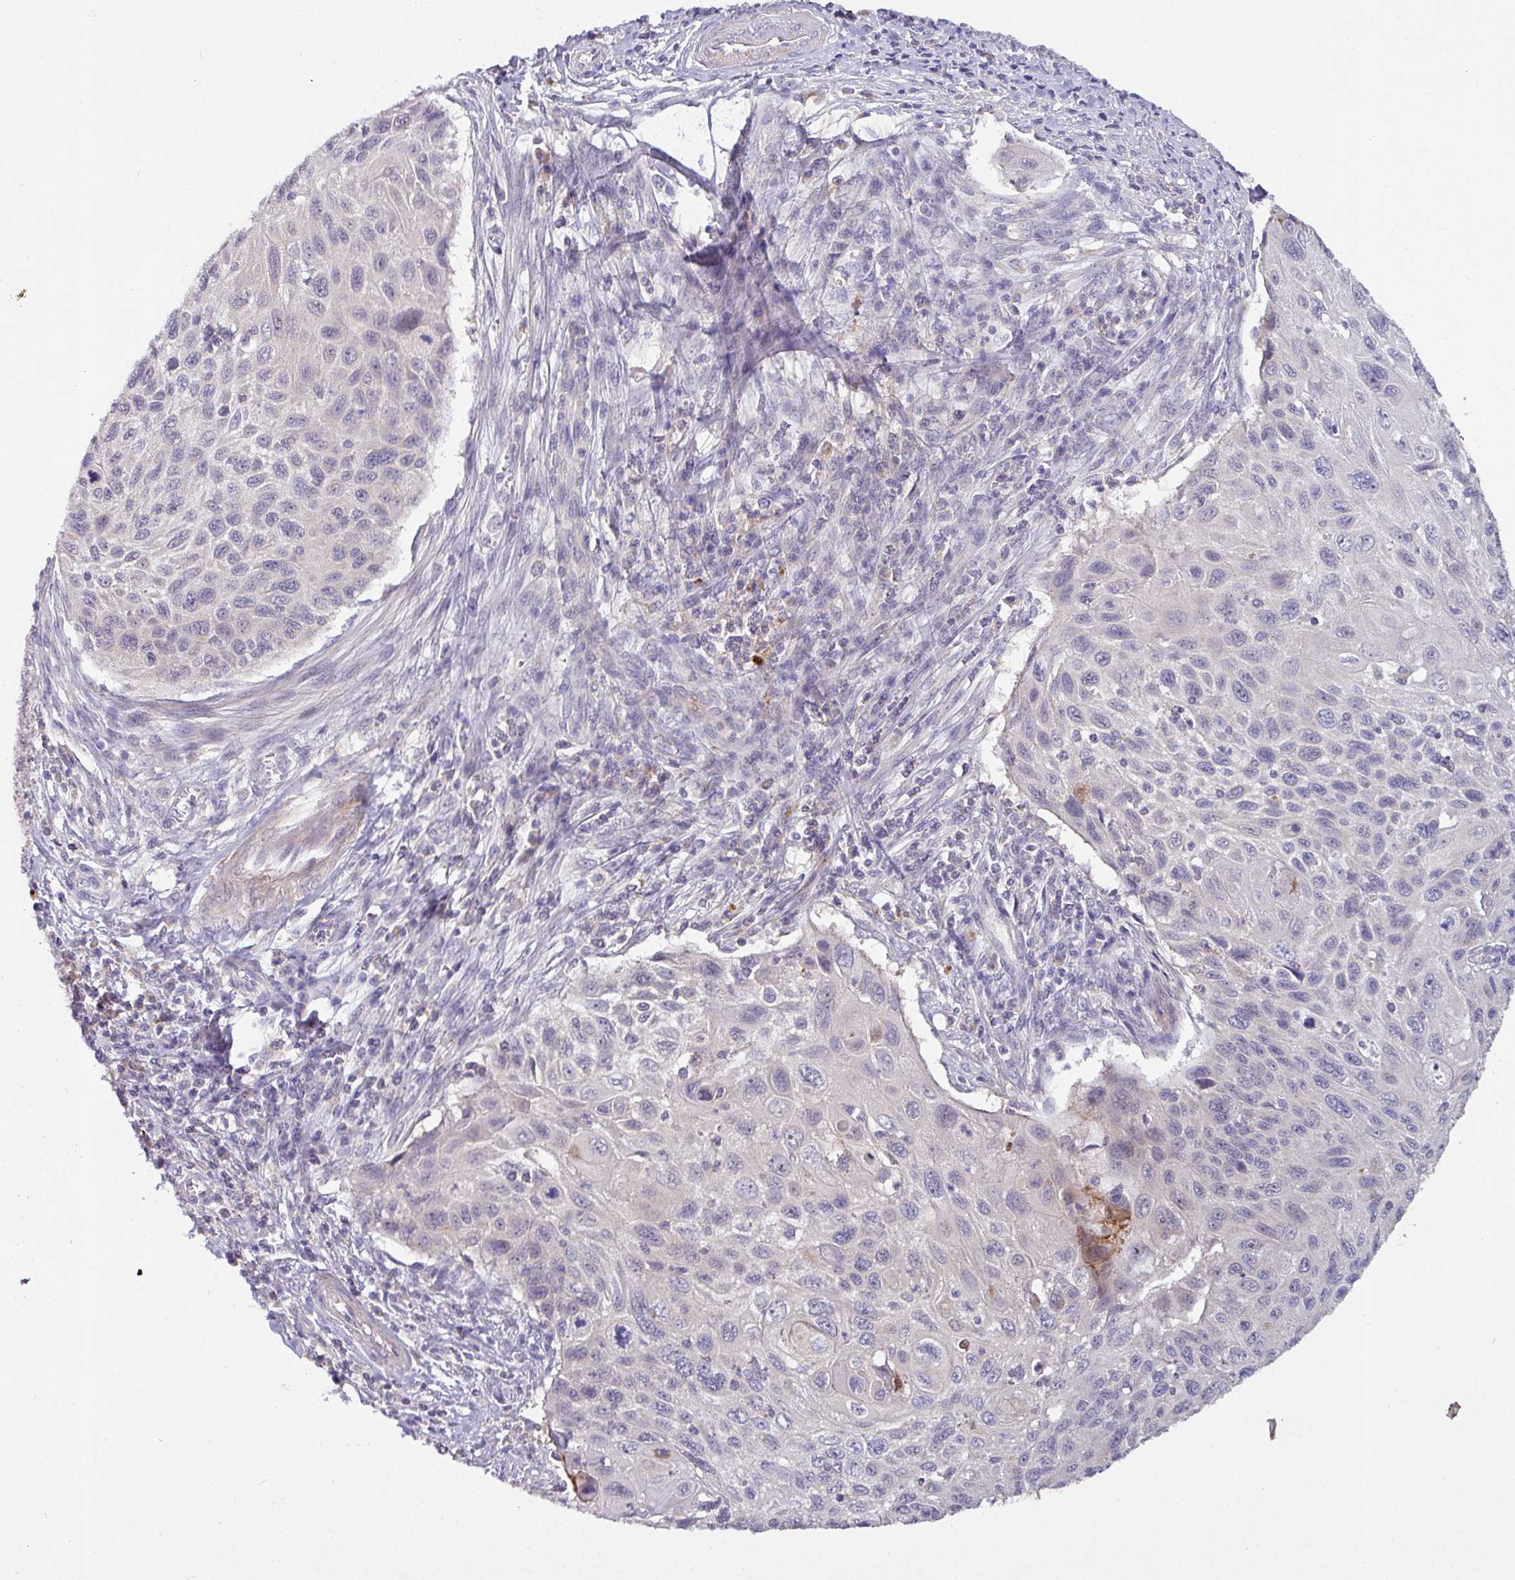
{"staining": {"intensity": "negative", "quantity": "none", "location": "none"}, "tissue": "cervical cancer", "cell_type": "Tumor cells", "image_type": "cancer", "snomed": [{"axis": "morphology", "description": "Squamous cell carcinoma, NOS"}, {"axis": "topography", "description": "Cervix"}], "caption": "This is an IHC photomicrograph of human cervical squamous cell carcinoma. There is no positivity in tumor cells.", "gene": "AEBP2", "patient": {"sex": "female", "age": 70}}